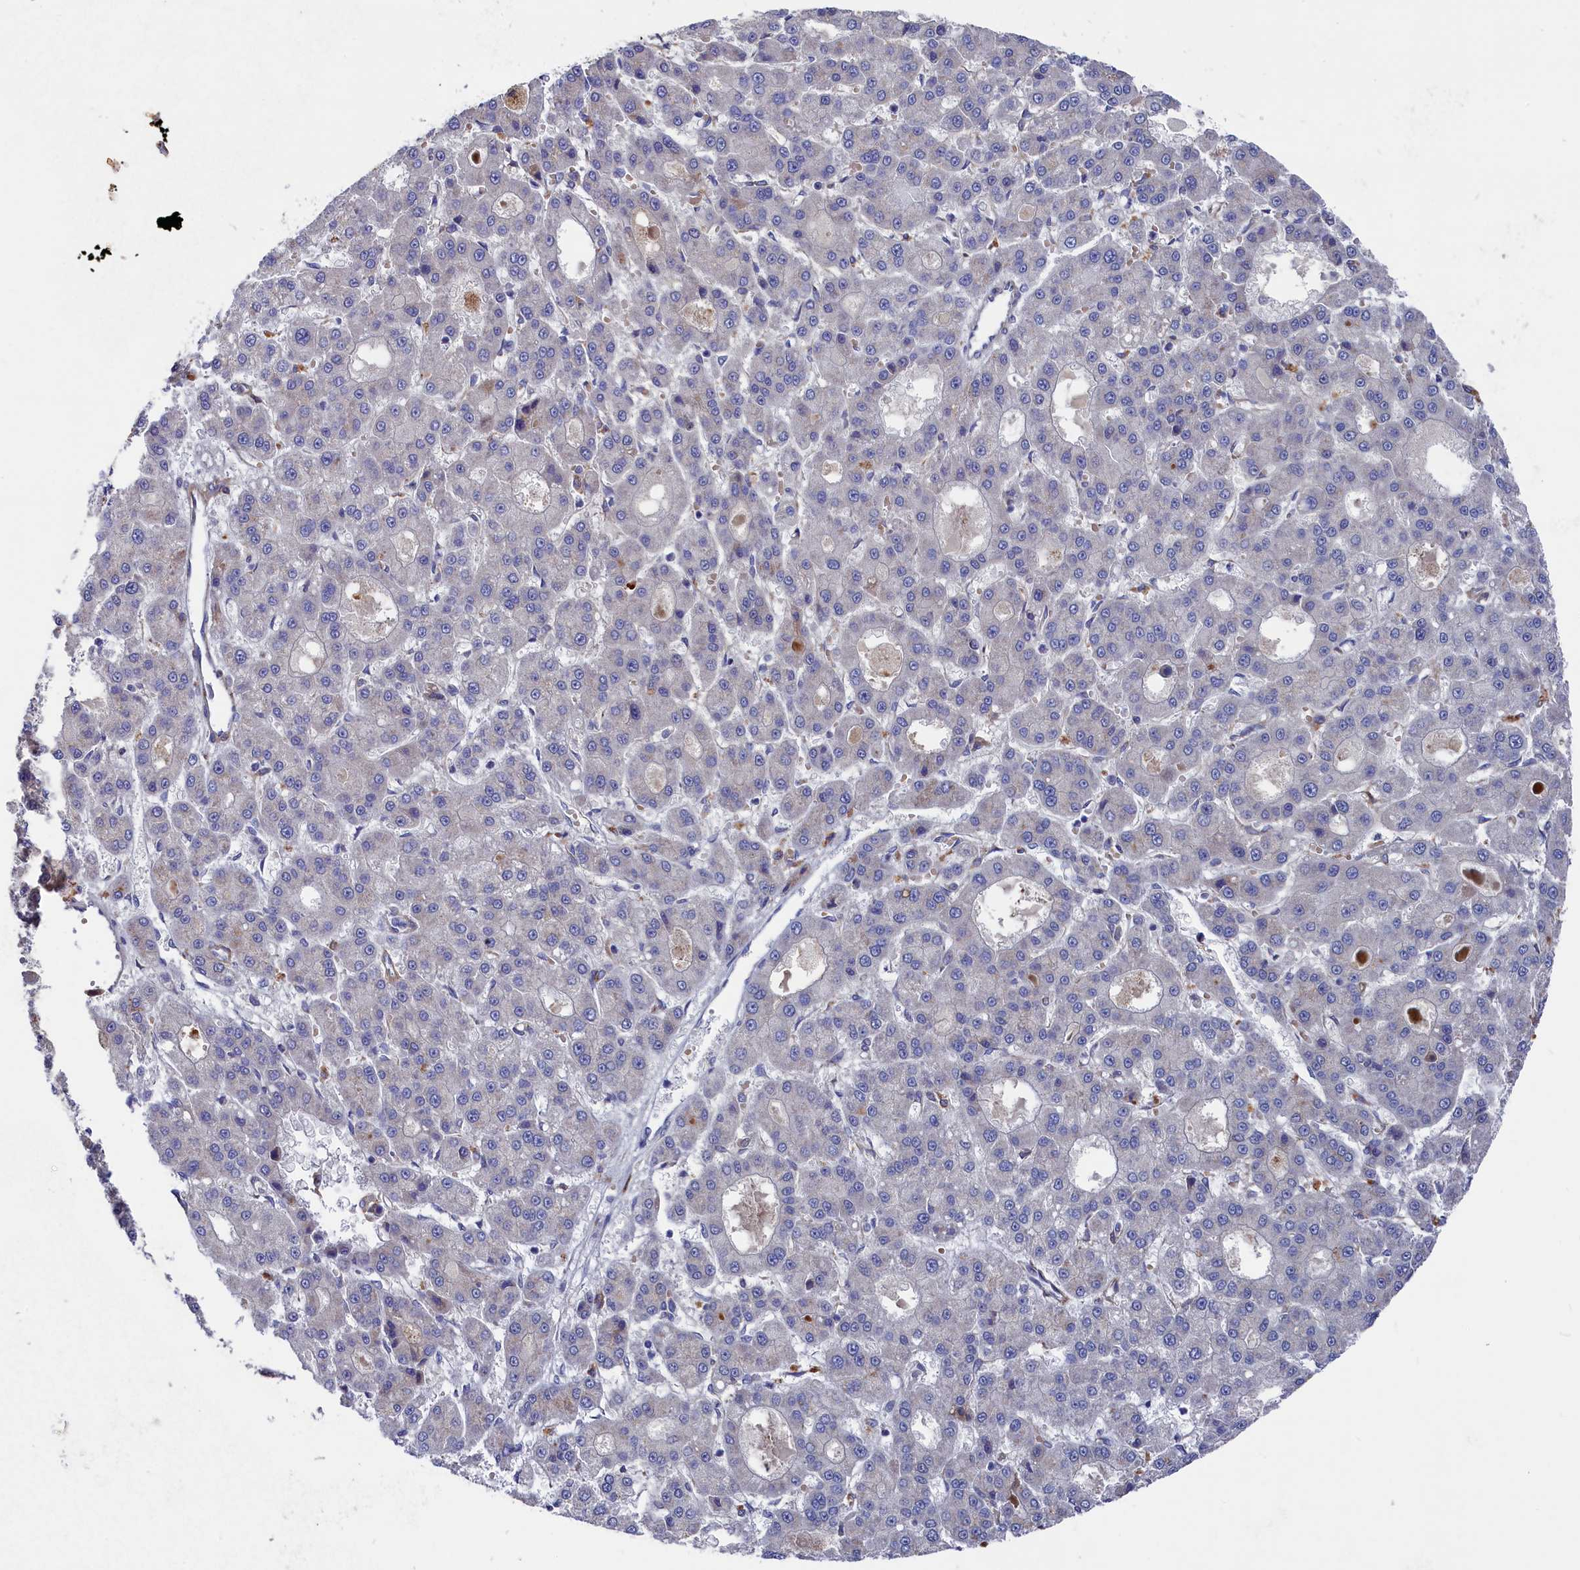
{"staining": {"intensity": "negative", "quantity": "none", "location": "none"}, "tissue": "liver cancer", "cell_type": "Tumor cells", "image_type": "cancer", "snomed": [{"axis": "morphology", "description": "Carcinoma, Hepatocellular, NOS"}, {"axis": "topography", "description": "Liver"}], "caption": "Photomicrograph shows no protein positivity in tumor cells of liver cancer tissue.", "gene": "GPR108", "patient": {"sex": "male", "age": 70}}